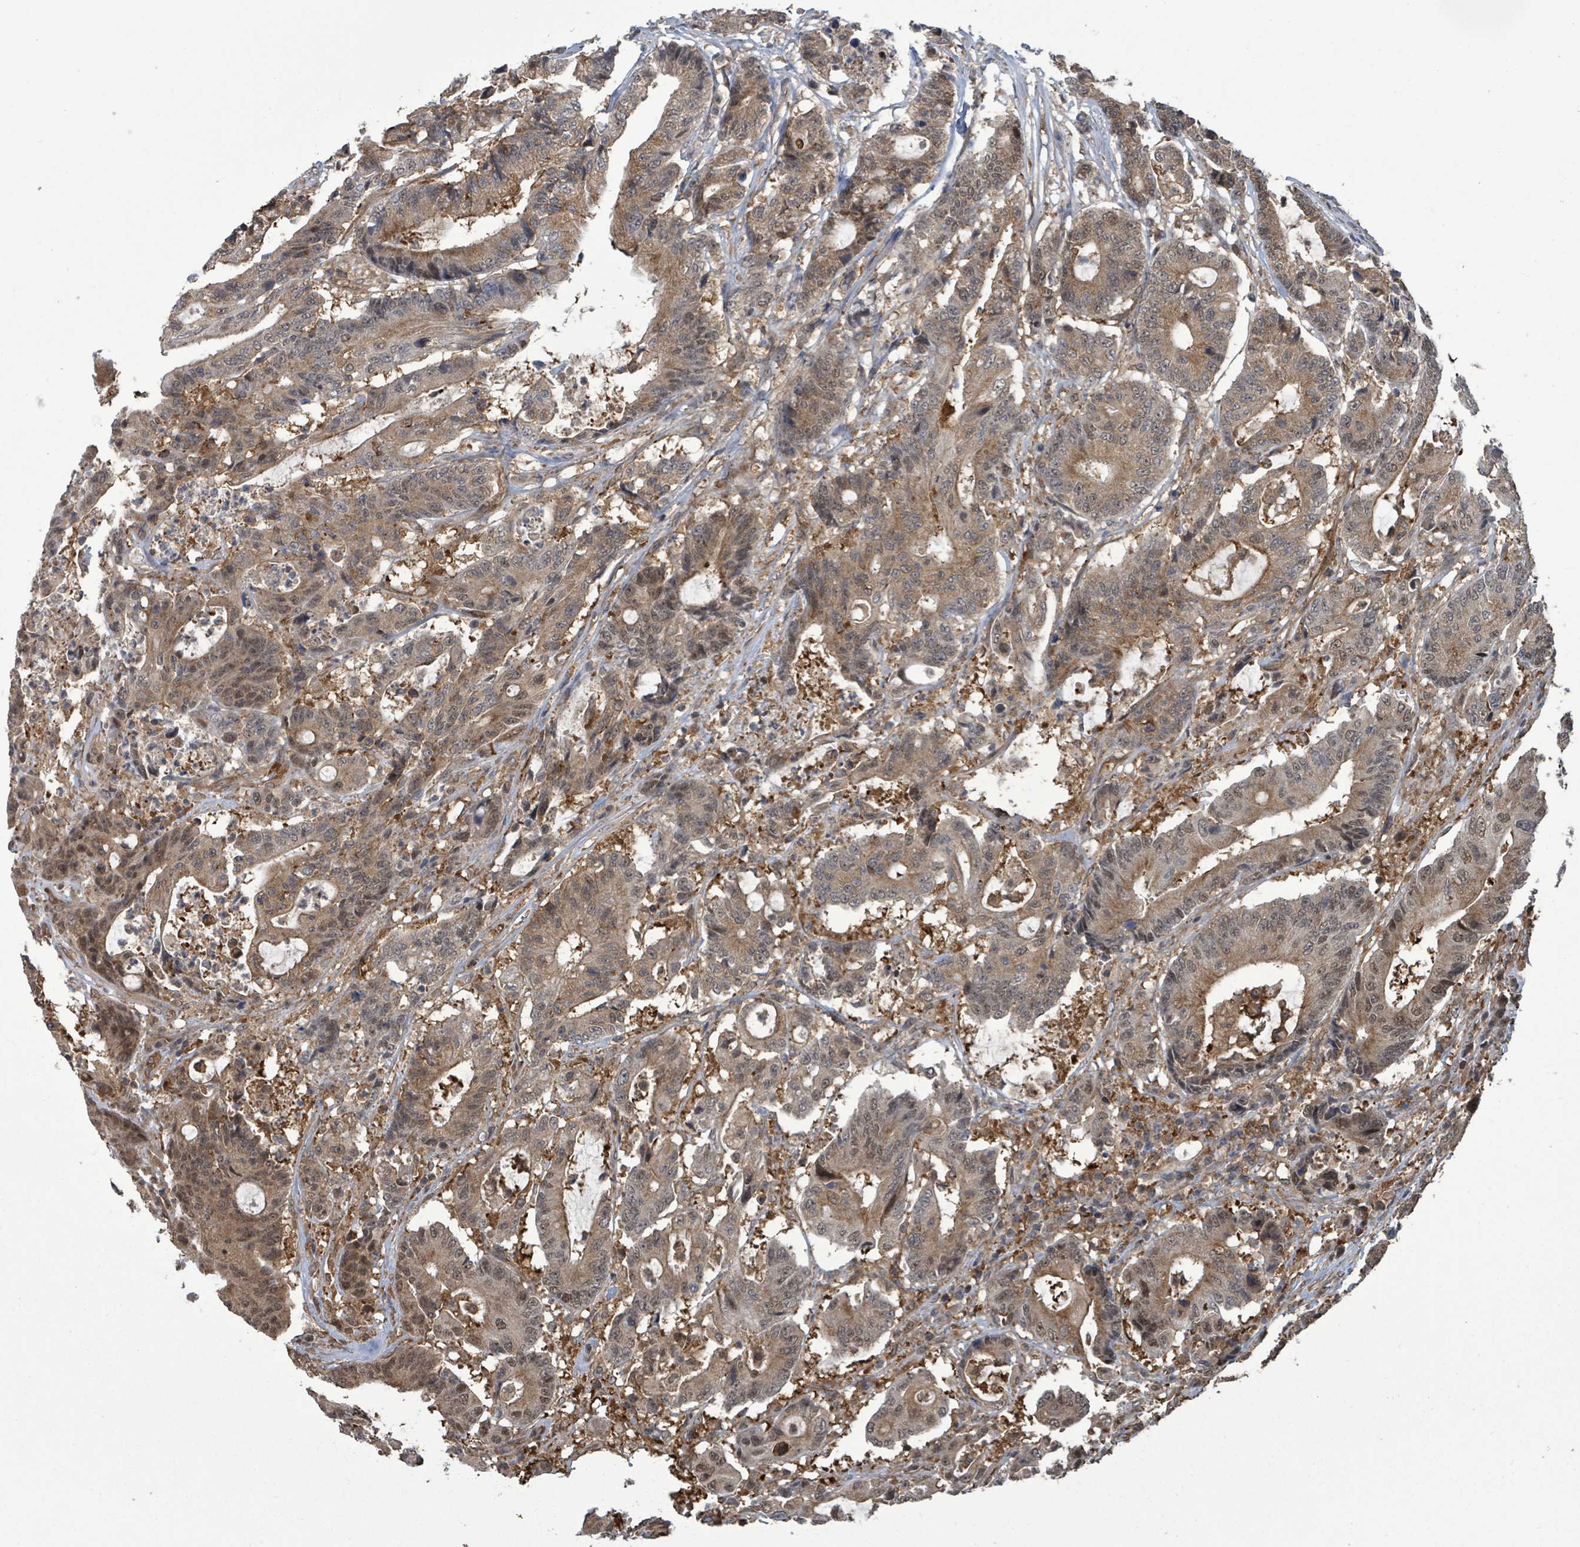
{"staining": {"intensity": "moderate", "quantity": ">75%", "location": "cytoplasmic/membranous"}, "tissue": "colorectal cancer", "cell_type": "Tumor cells", "image_type": "cancer", "snomed": [{"axis": "morphology", "description": "Adenocarcinoma, NOS"}, {"axis": "topography", "description": "Colon"}], "caption": "Colorectal cancer stained with DAB IHC demonstrates medium levels of moderate cytoplasmic/membranous expression in approximately >75% of tumor cells.", "gene": "KLC1", "patient": {"sex": "female", "age": 84}}